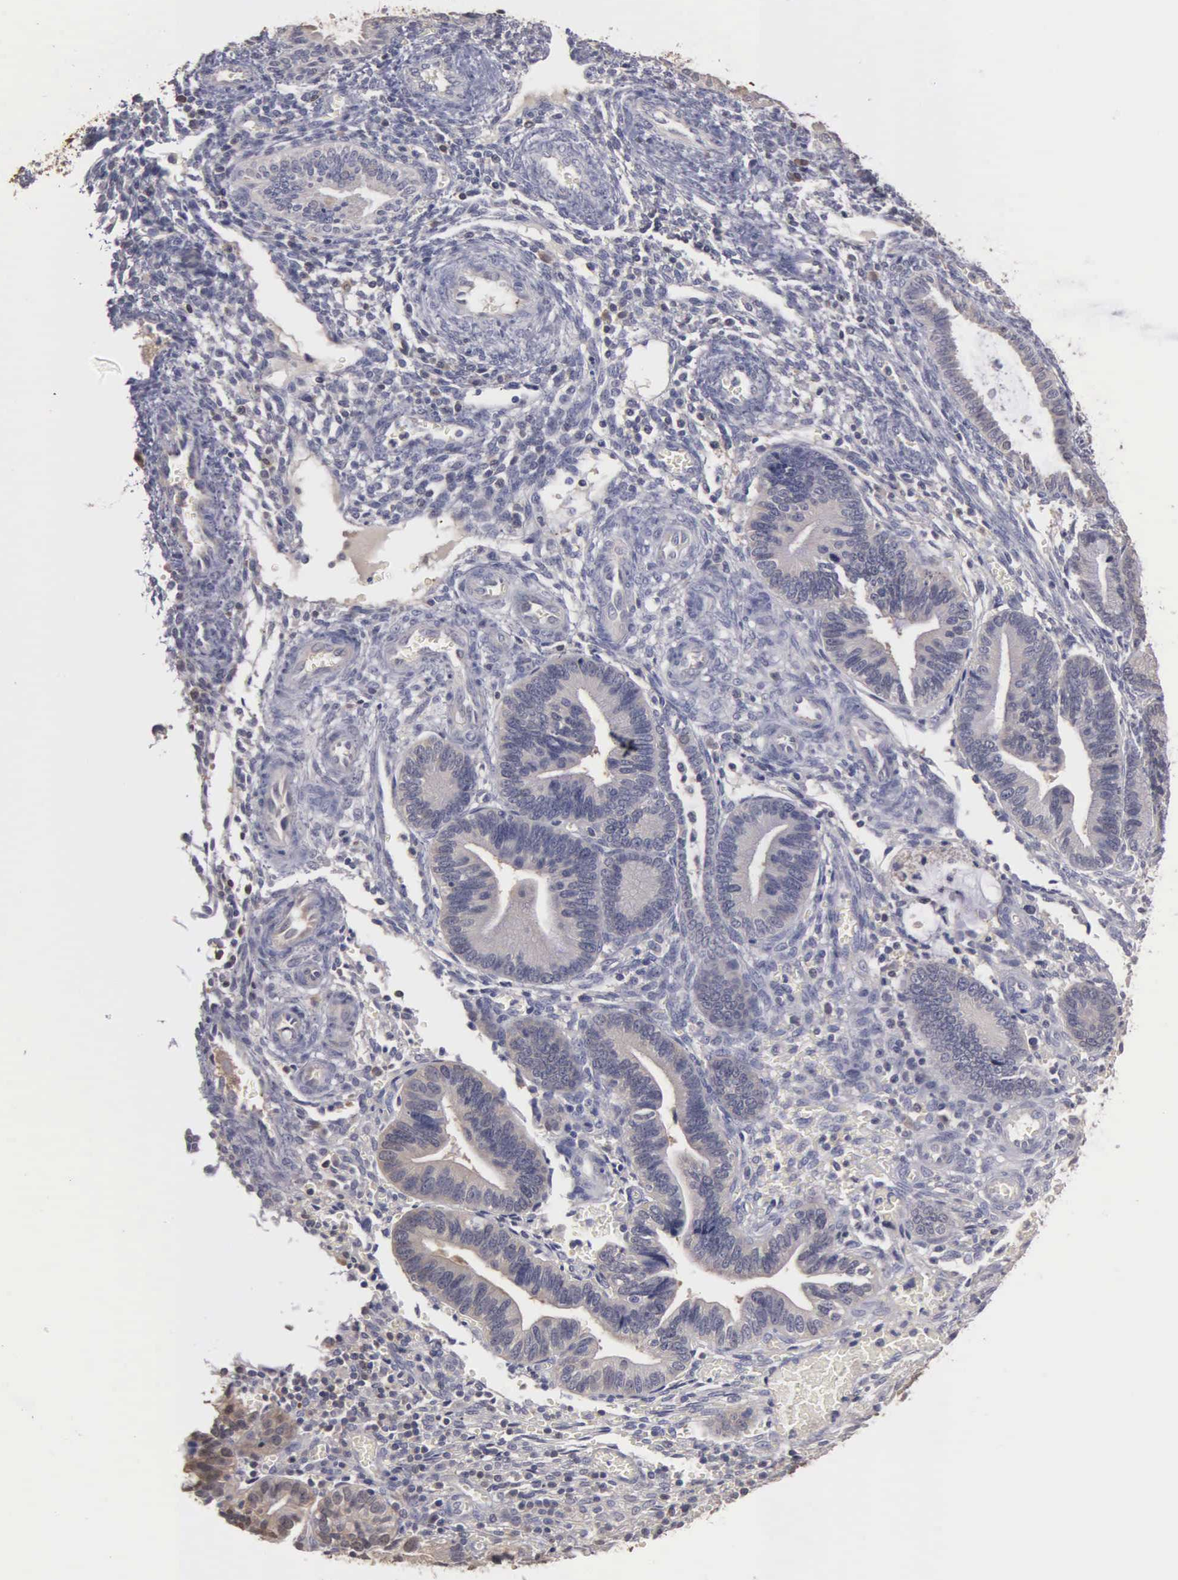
{"staining": {"intensity": "negative", "quantity": "none", "location": "none"}, "tissue": "endometrium", "cell_type": "Cells in endometrial stroma", "image_type": "normal", "snomed": [{"axis": "morphology", "description": "Normal tissue, NOS"}, {"axis": "topography", "description": "Endometrium"}], "caption": "Histopathology image shows no protein staining in cells in endometrial stroma of unremarkable endometrium.", "gene": "ENO3", "patient": {"sex": "female", "age": 36}}